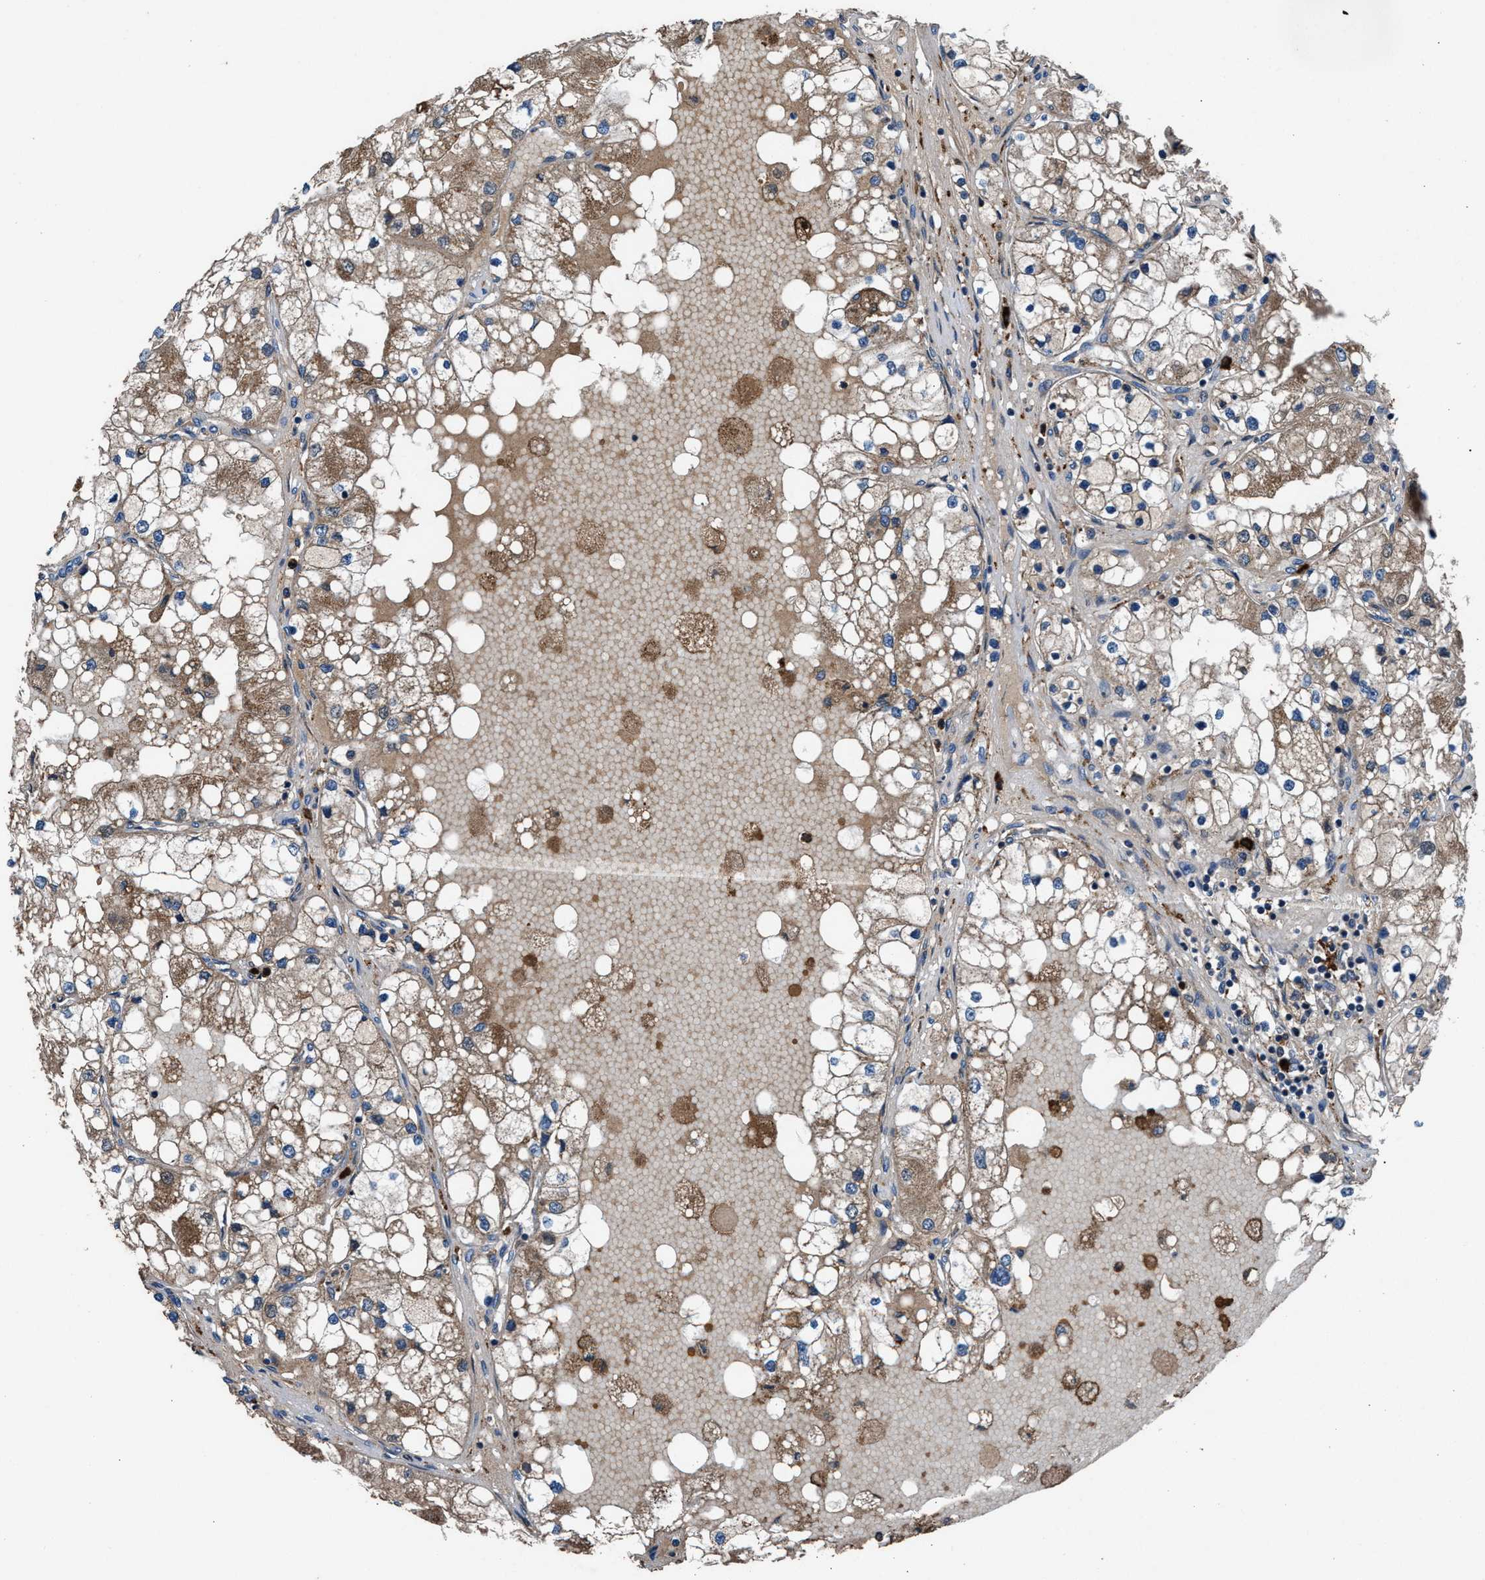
{"staining": {"intensity": "moderate", "quantity": "25%-75%", "location": "cytoplasmic/membranous"}, "tissue": "renal cancer", "cell_type": "Tumor cells", "image_type": "cancer", "snomed": [{"axis": "morphology", "description": "Adenocarcinoma, NOS"}, {"axis": "topography", "description": "Kidney"}], "caption": "DAB immunohistochemical staining of human adenocarcinoma (renal) exhibits moderate cytoplasmic/membranous protein staining in about 25%-75% of tumor cells.", "gene": "FAM221A", "patient": {"sex": "male", "age": 68}}